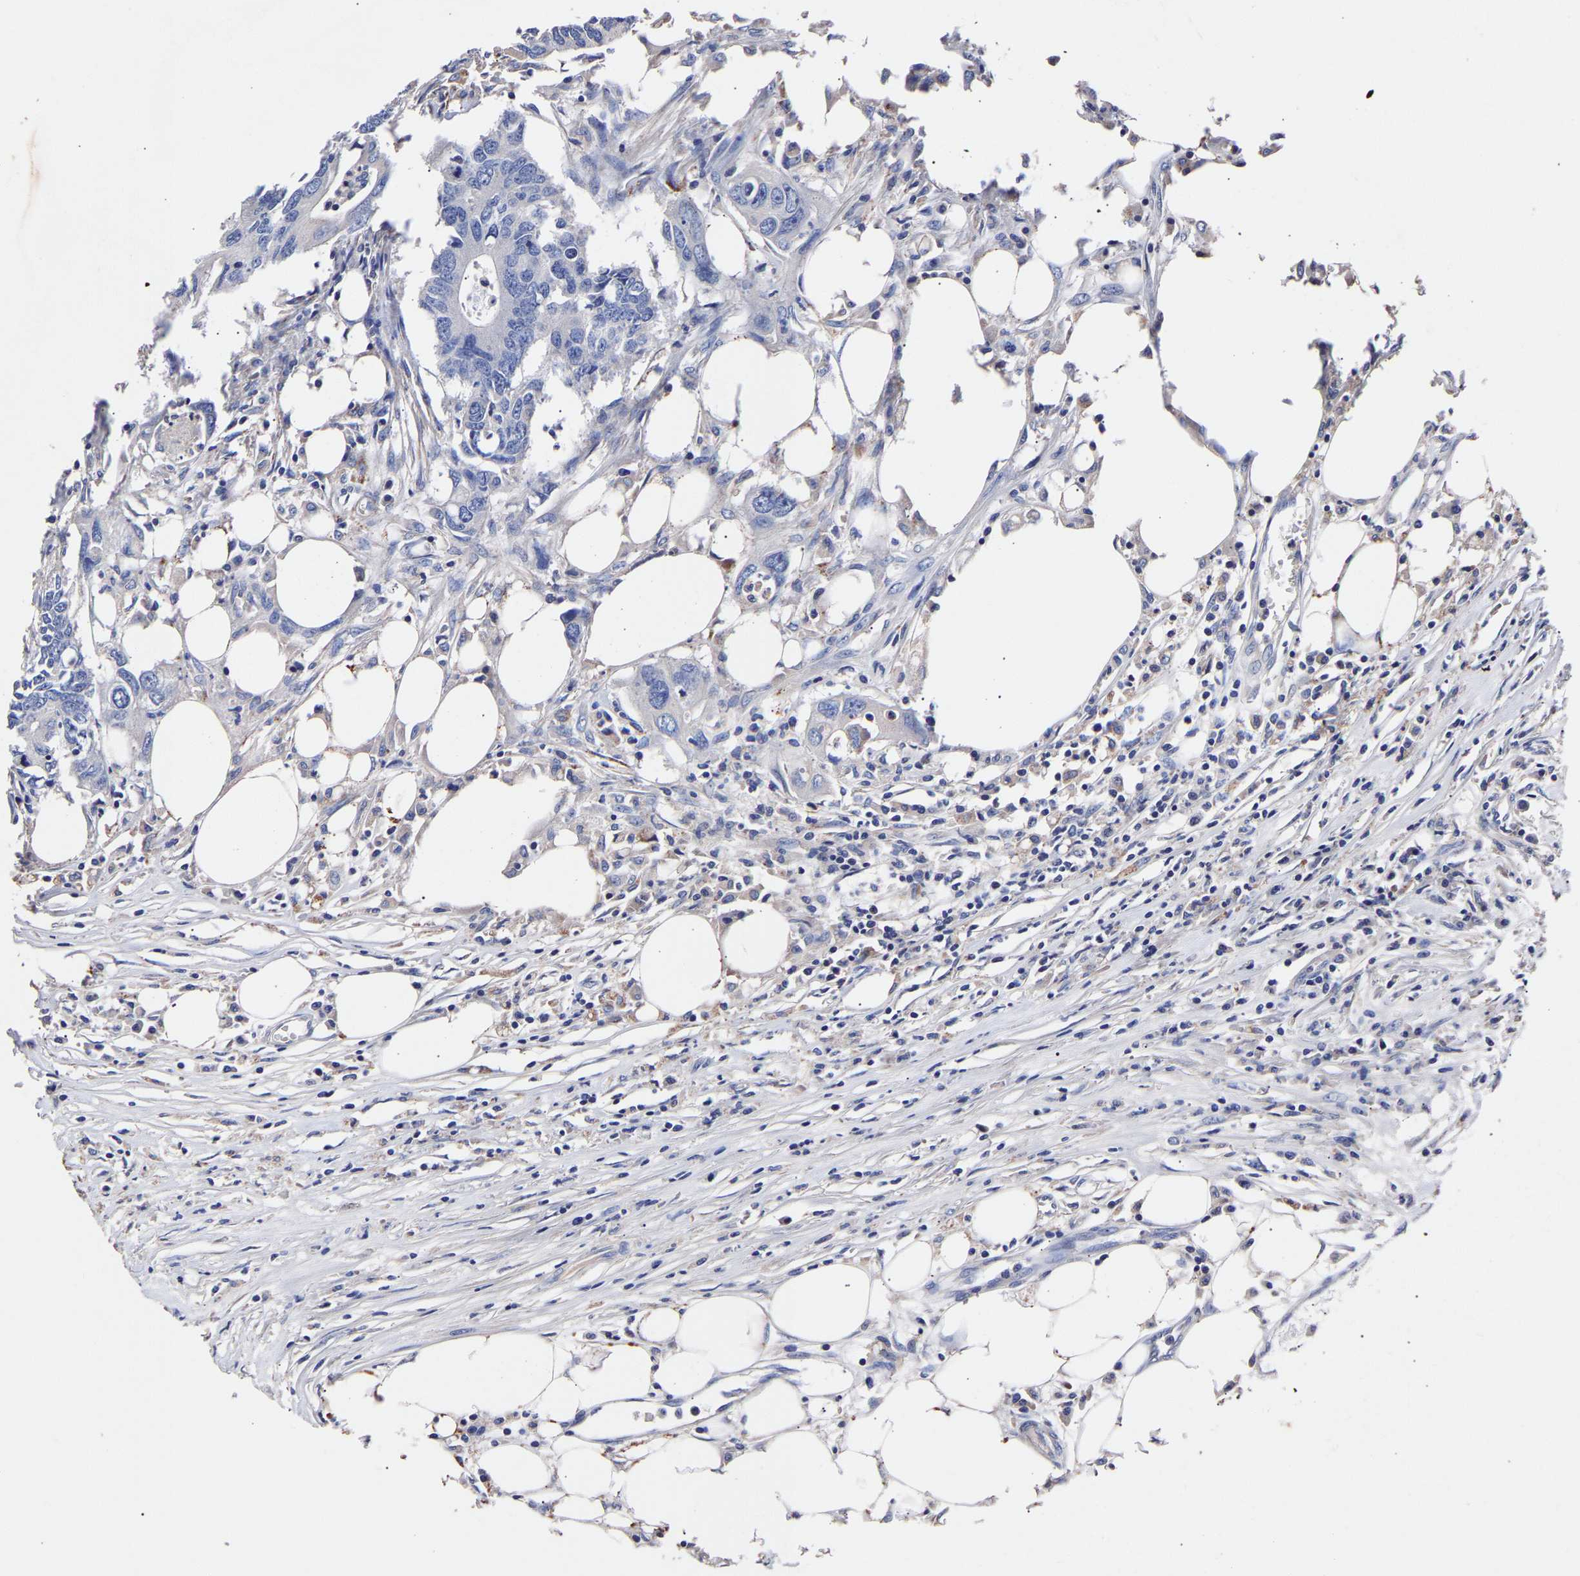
{"staining": {"intensity": "negative", "quantity": "none", "location": "none"}, "tissue": "colorectal cancer", "cell_type": "Tumor cells", "image_type": "cancer", "snomed": [{"axis": "morphology", "description": "Adenocarcinoma, NOS"}, {"axis": "topography", "description": "Colon"}], "caption": "This is an immunohistochemistry photomicrograph of adenocarcinoma (colorectal). There is no positivity in tumor cells.", "gene": "SEM1", "patient": {"sex": "male", "age": 71}}